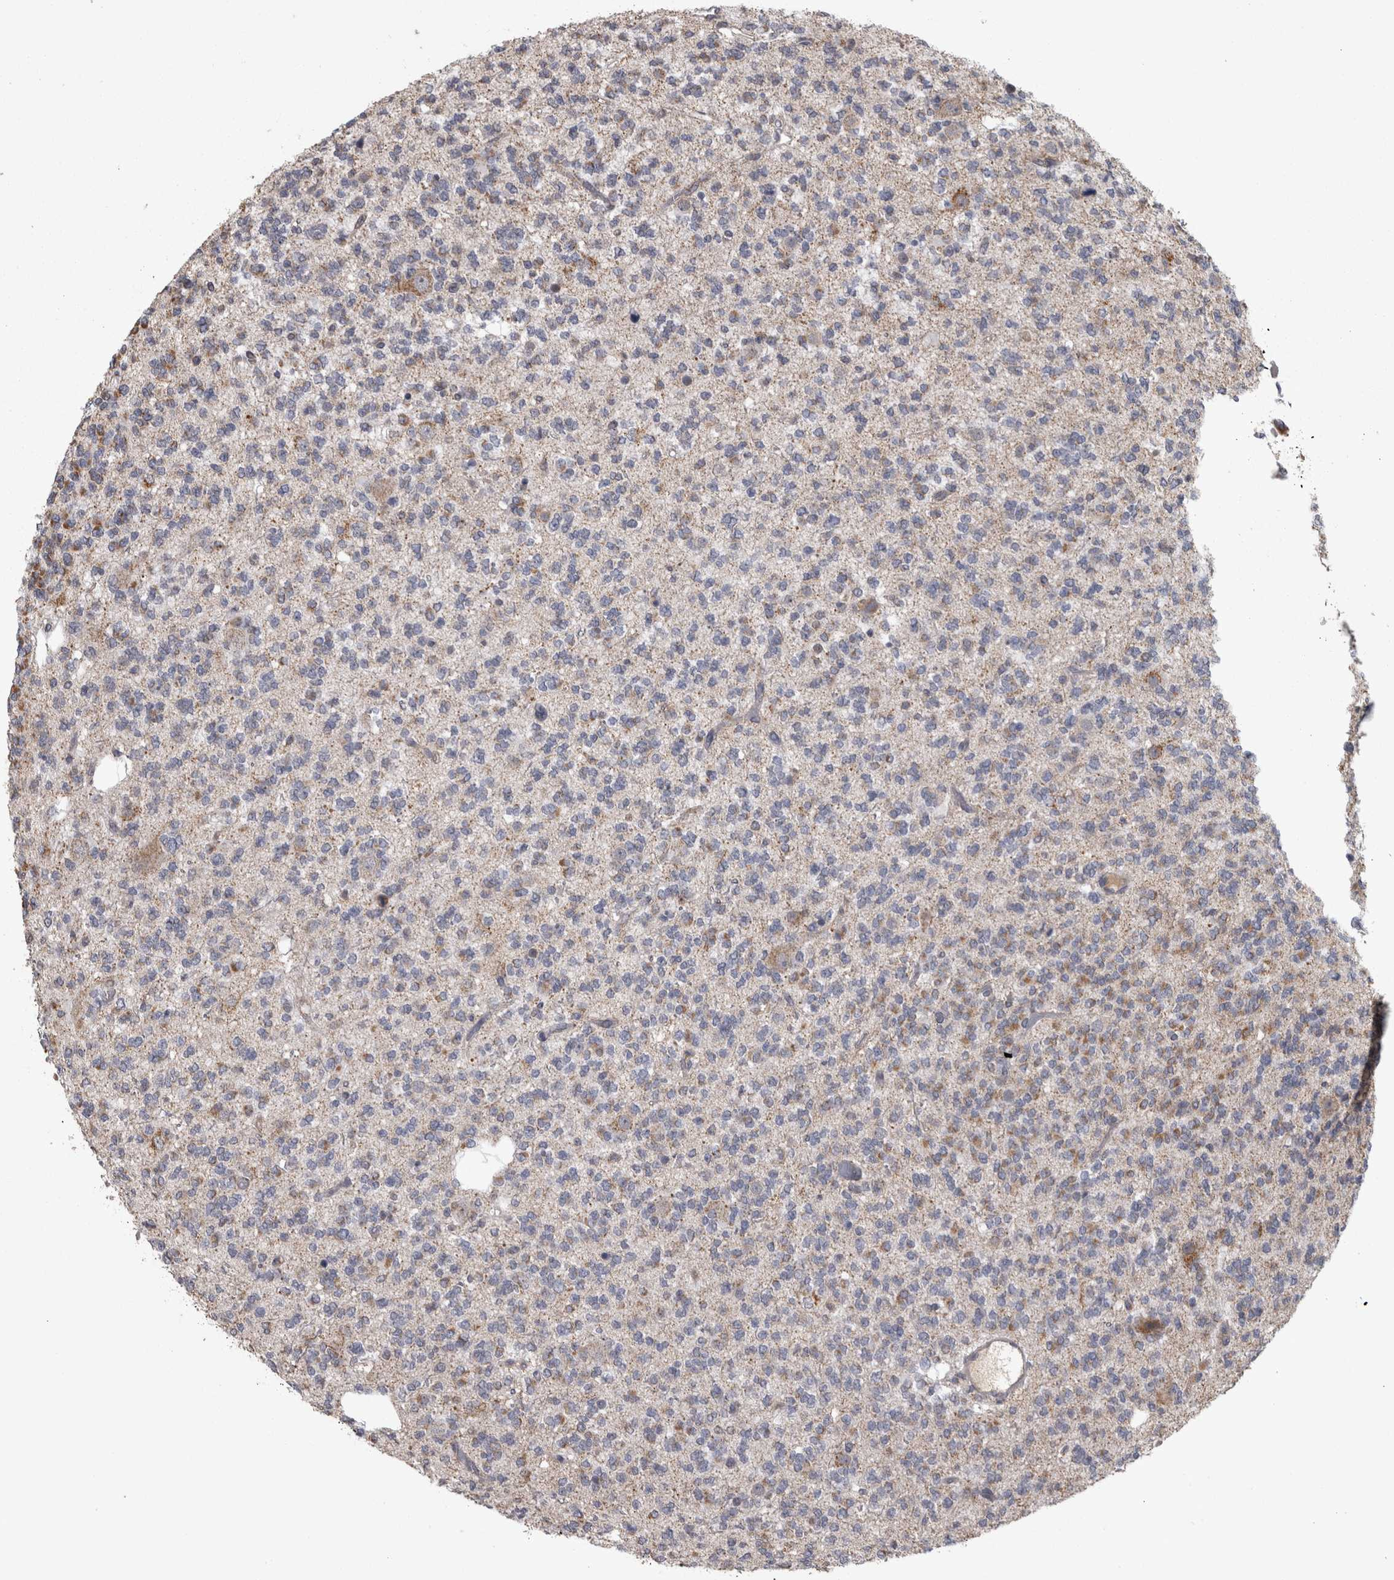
{"staining": {"intensity": "moderate", "quantity": "25%-75%", "location": "cytoplasmic/membranous"}, "tissue": "glioma", "cell_type": "Tumor cells", "image_type": "cancer", "snomed": [{"axis": "morphology", "description": "Glioma, malignant, Low grade"}, {"axis": "topography", "description": "Brain"}], "caption": "Protein staining of glioma tissue displays moderate cytoplasmic/membranous expression in approximately 25%-75% of tumor cells.", "gene": "DBT", "patient": {"sex": "male", "age": 38}}